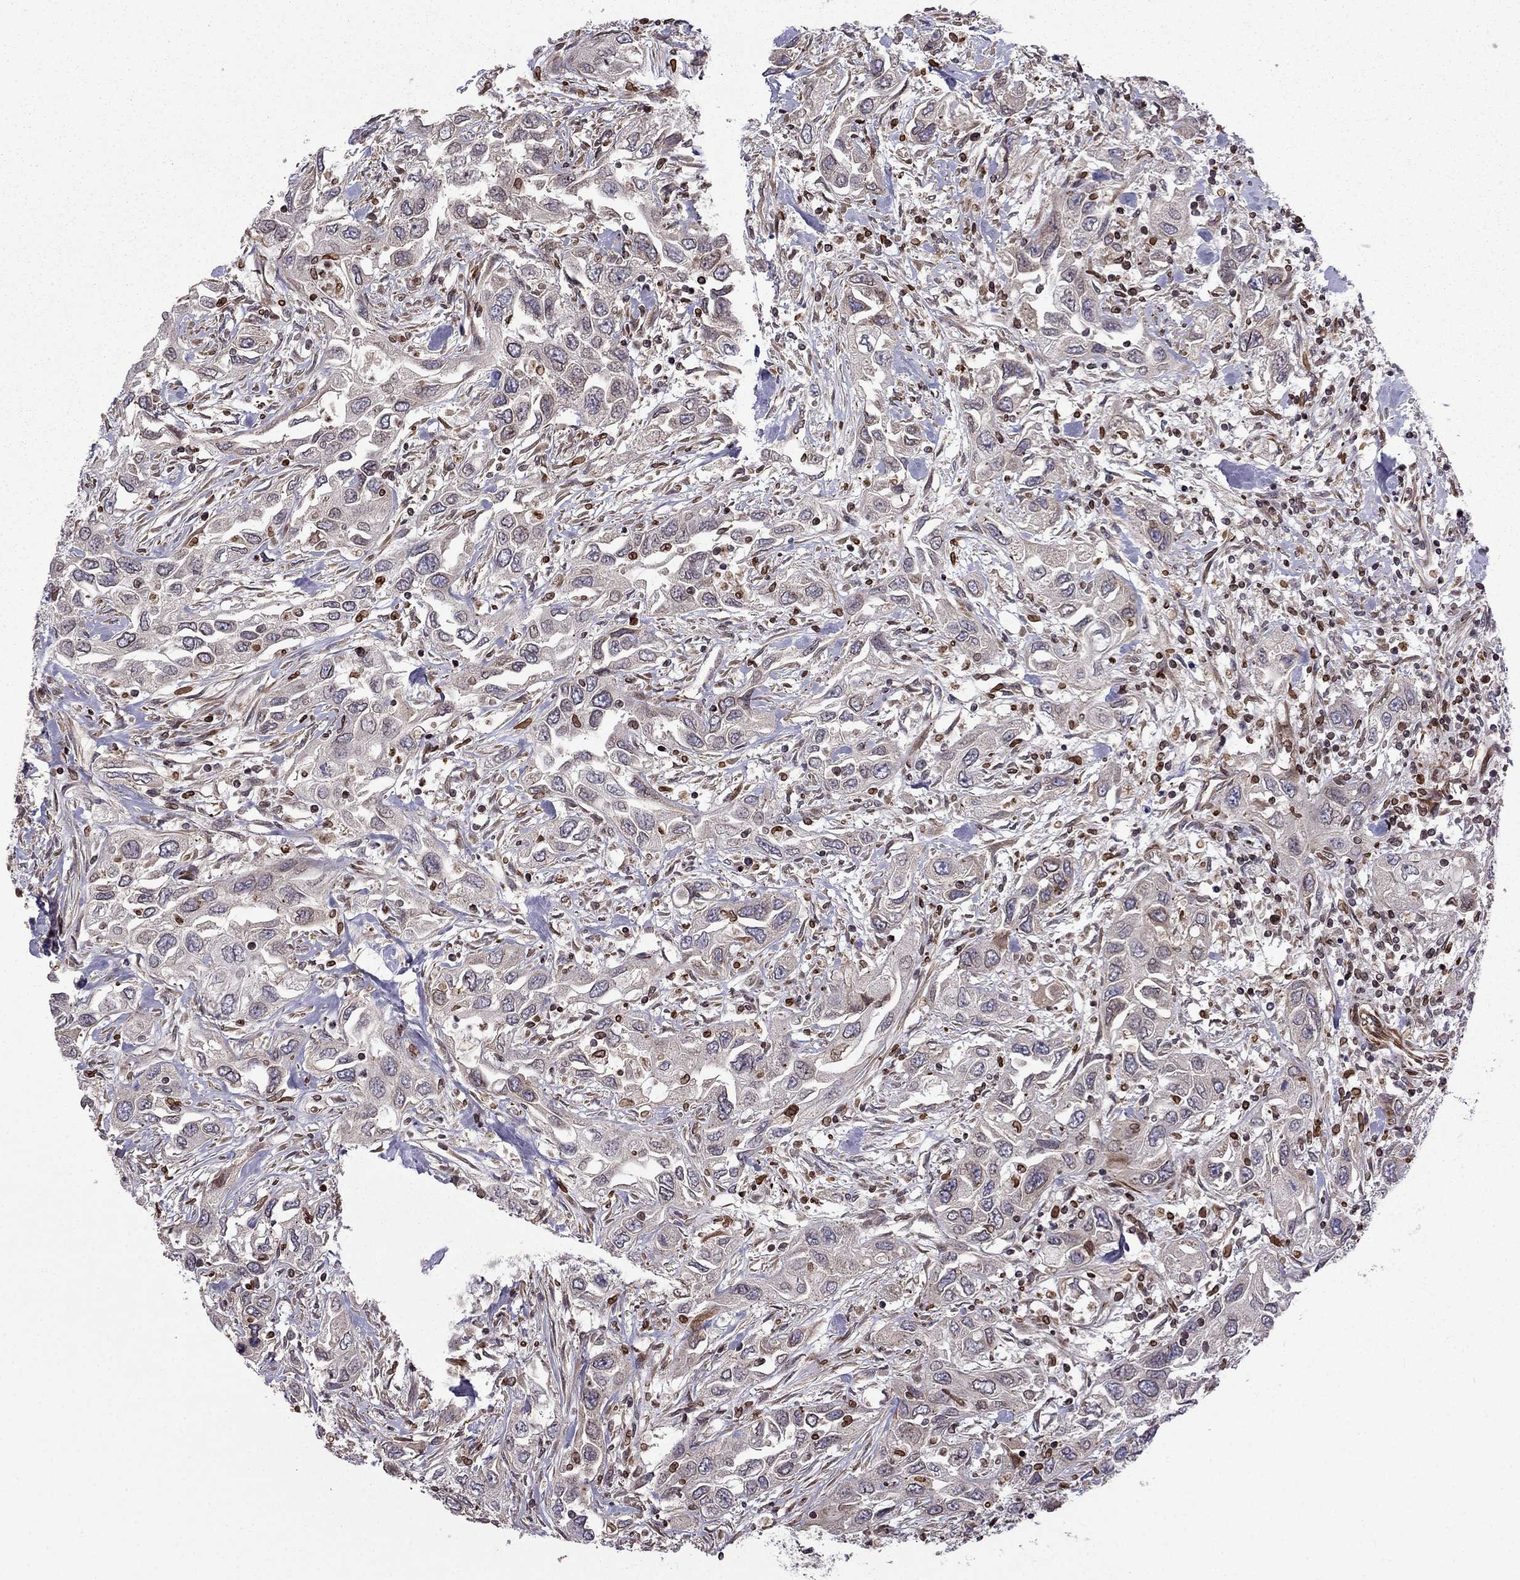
{"staining": {"intensity": "negative", "quantity": "none", "location": "none"}, "tissue": "urothelial cancer", "cell_type": "Tumor cells", "image_type": "cancer", "snomed": [{"axis": "morphology", "description": "Urothelial carcinoma, High grade"}, {"axis": "topography", "description": "Urinary bladder"}], "caption": "This is an immunohistochemistry histopathology image of human urothelial cancer. There is no positivity in tumor cells.", "gene": "CDC42BPA", "patient": {"sex": "male", "age": 76}}